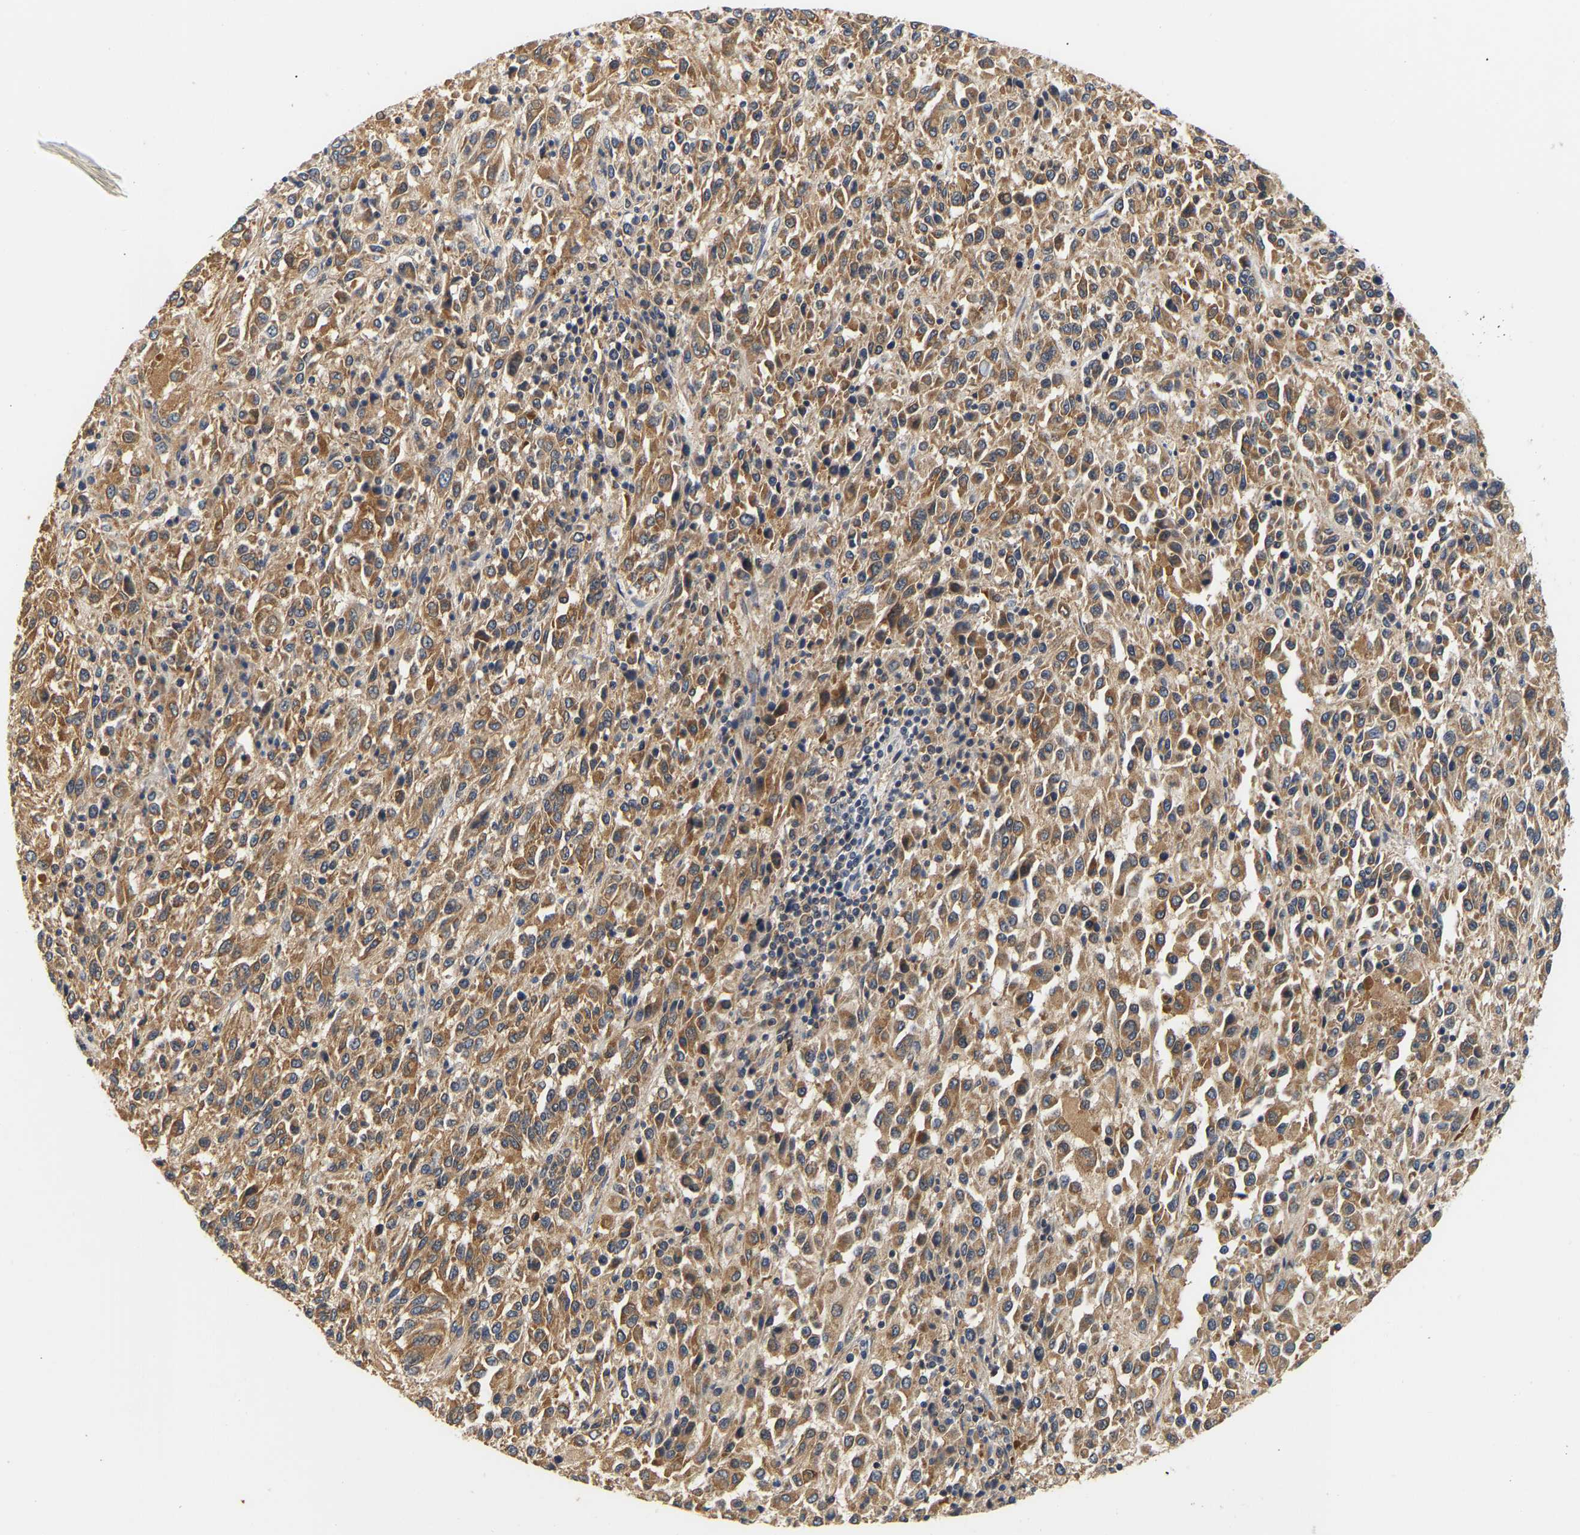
{"staining": {"intensity": "moderate", "quantity": ">75%", "location": "cytoplasmic/membranous"}, "tissue": "melanoma", "cell_type": "Tumor cells", "image_type": "cancer", "snomed": [{"axis": "morphology", "description": "Malignant melanoma, Metastatic site"}, {"axis": "topography", "description": "Lung"}], "caption": "Malignant melanoma (metastatic site) tissue shows moderate cytoplasmic/membranous expression in approximately >75% of tumor cells, visualized by immunohistochemistry.", "gene": "PPID", "patient": {"sex": "male", "age": 64}}